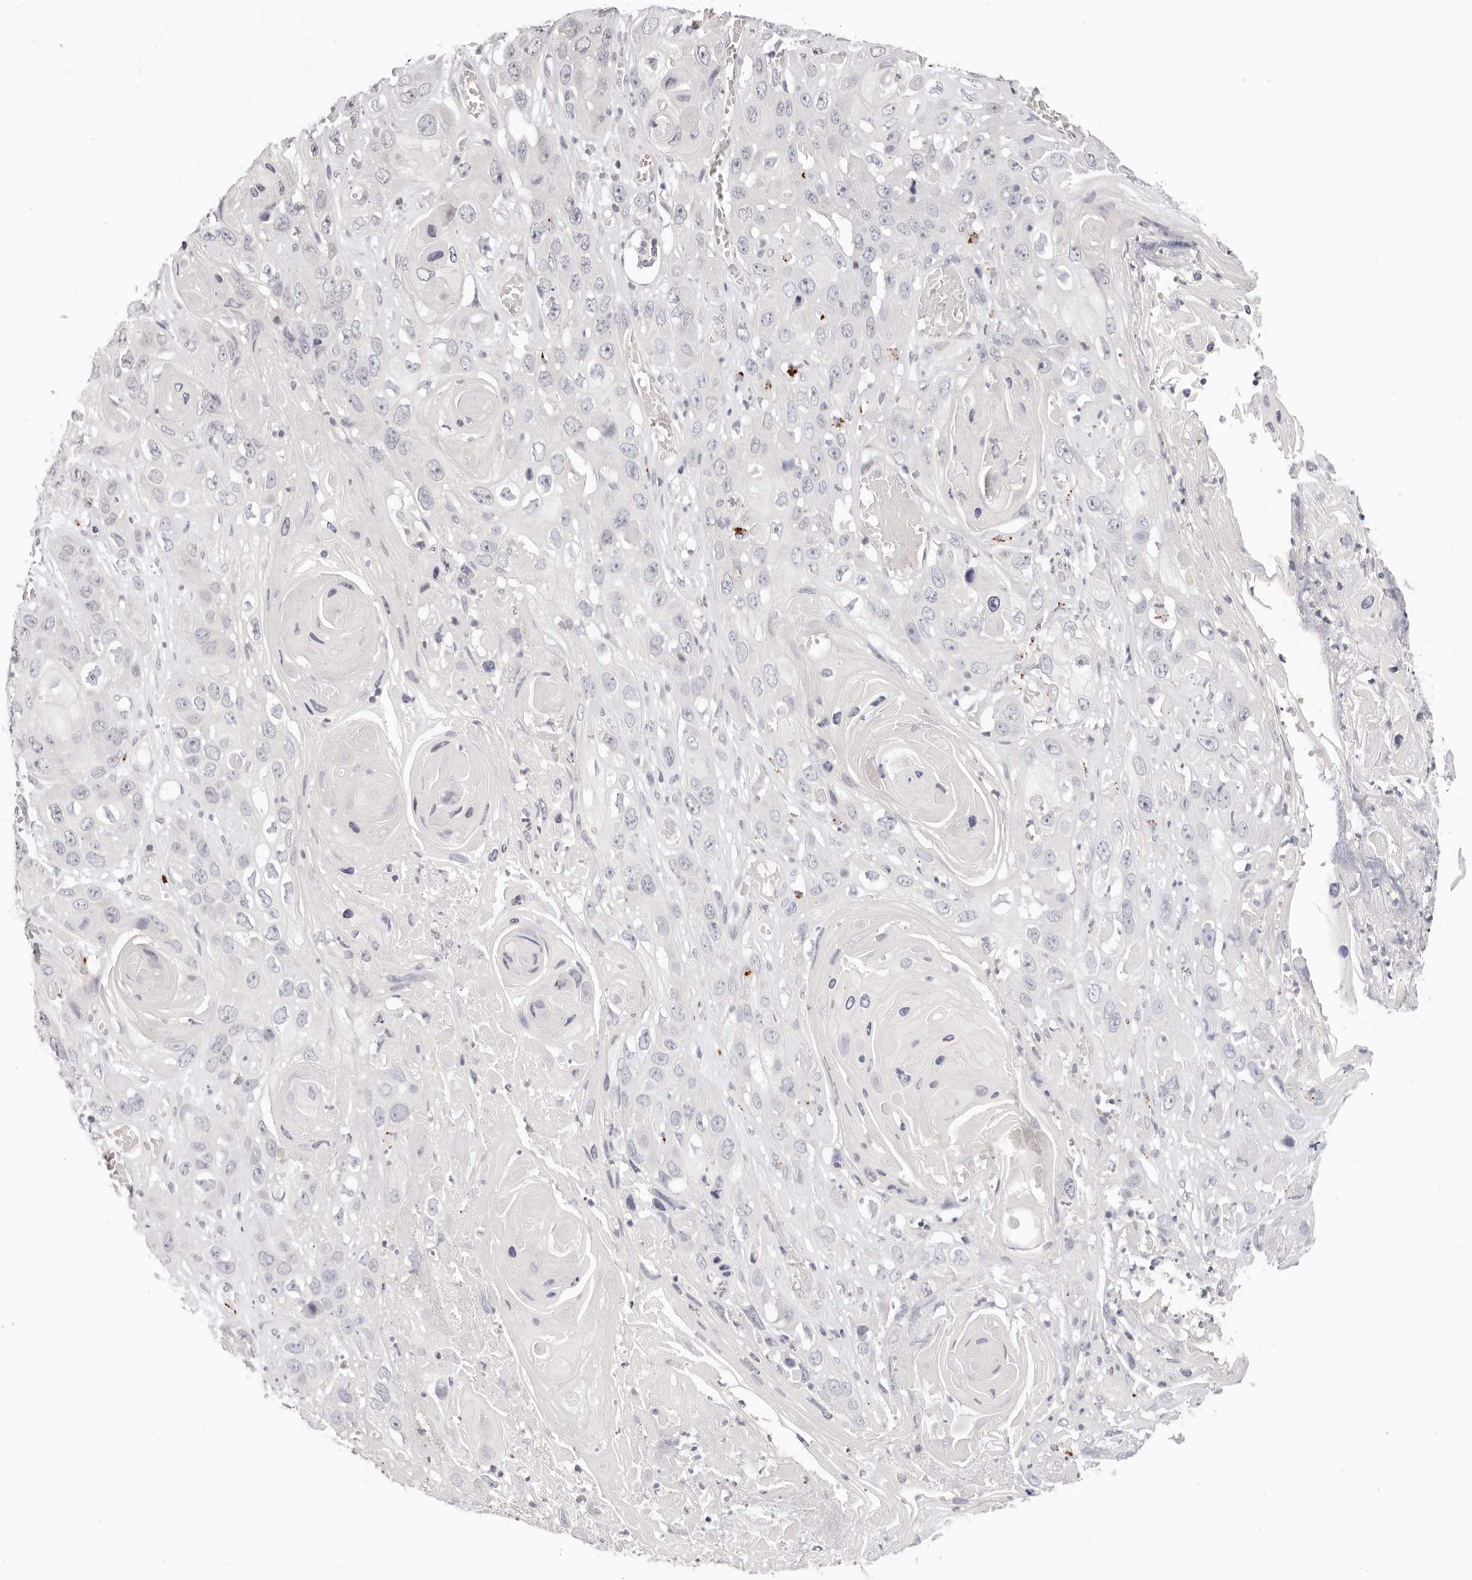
{"staining": {"intensity": "negative", "quantity": "none", "location": "none"}, "tissue": "skin cancer", "cell_type": "Tumor cells", "image_type": "cancer", "snomed": [{"axis": "morphology", "description": "Squamous cell carcinoma, NOS"}, {"axis": "topography", "description": "Skin"}], "caption": "An immunohistochemistry (IHC) micrograph of skin squamous cell carcinoma is shown. There is no staining in tumor cells of skin squamous cell carcinoma. The staining is performed using DAB brown chromogen with nuclei counter-stained in using hematoxylin.", "gene": "GGPS1", "patient": {"sex": "male", "age": 55}}